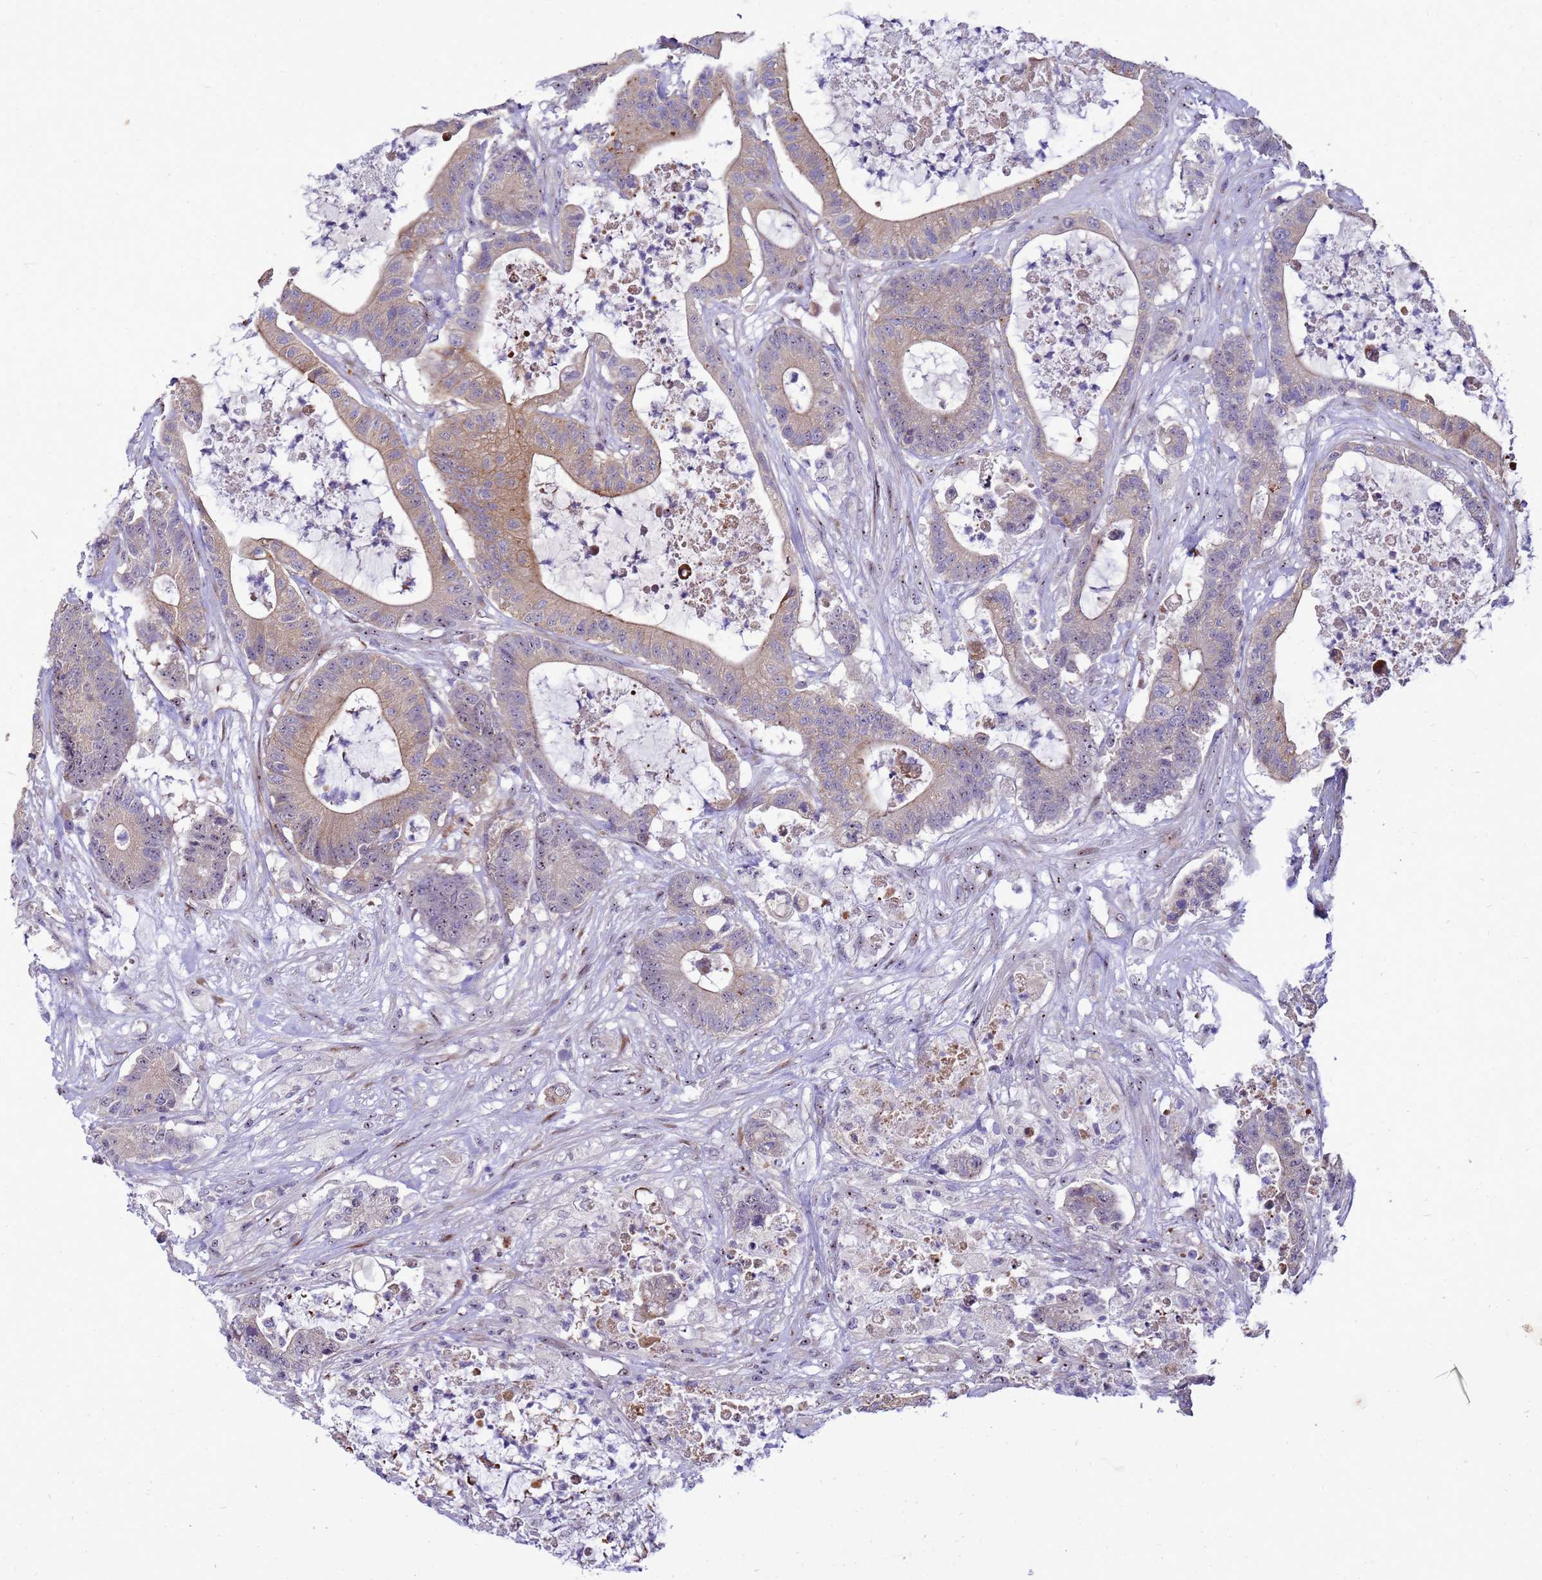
{"staining": {"intensity": "moderate", "quantity": "25%-75%", "location": "cytoplasmic/membranous"}, "tissue": "colorectal cancer", "cell_type": "Tumor cells", "image_type": "cancer", "snomed": [{"axis": "morphology", "description": "Adenocarcinoma, NOS"}, {"axis": "topography", "description": "Colon"}], "caption": "Colorectal adenocarcinoma tissue demonstrates moderate cytoplasmic/membranous expression in about 25%-75% of tumor cells (IHC, brightfield microscopy, high magnification).", "gene": "RSPO1", "patient": {"sex": "female", "age": 84}}